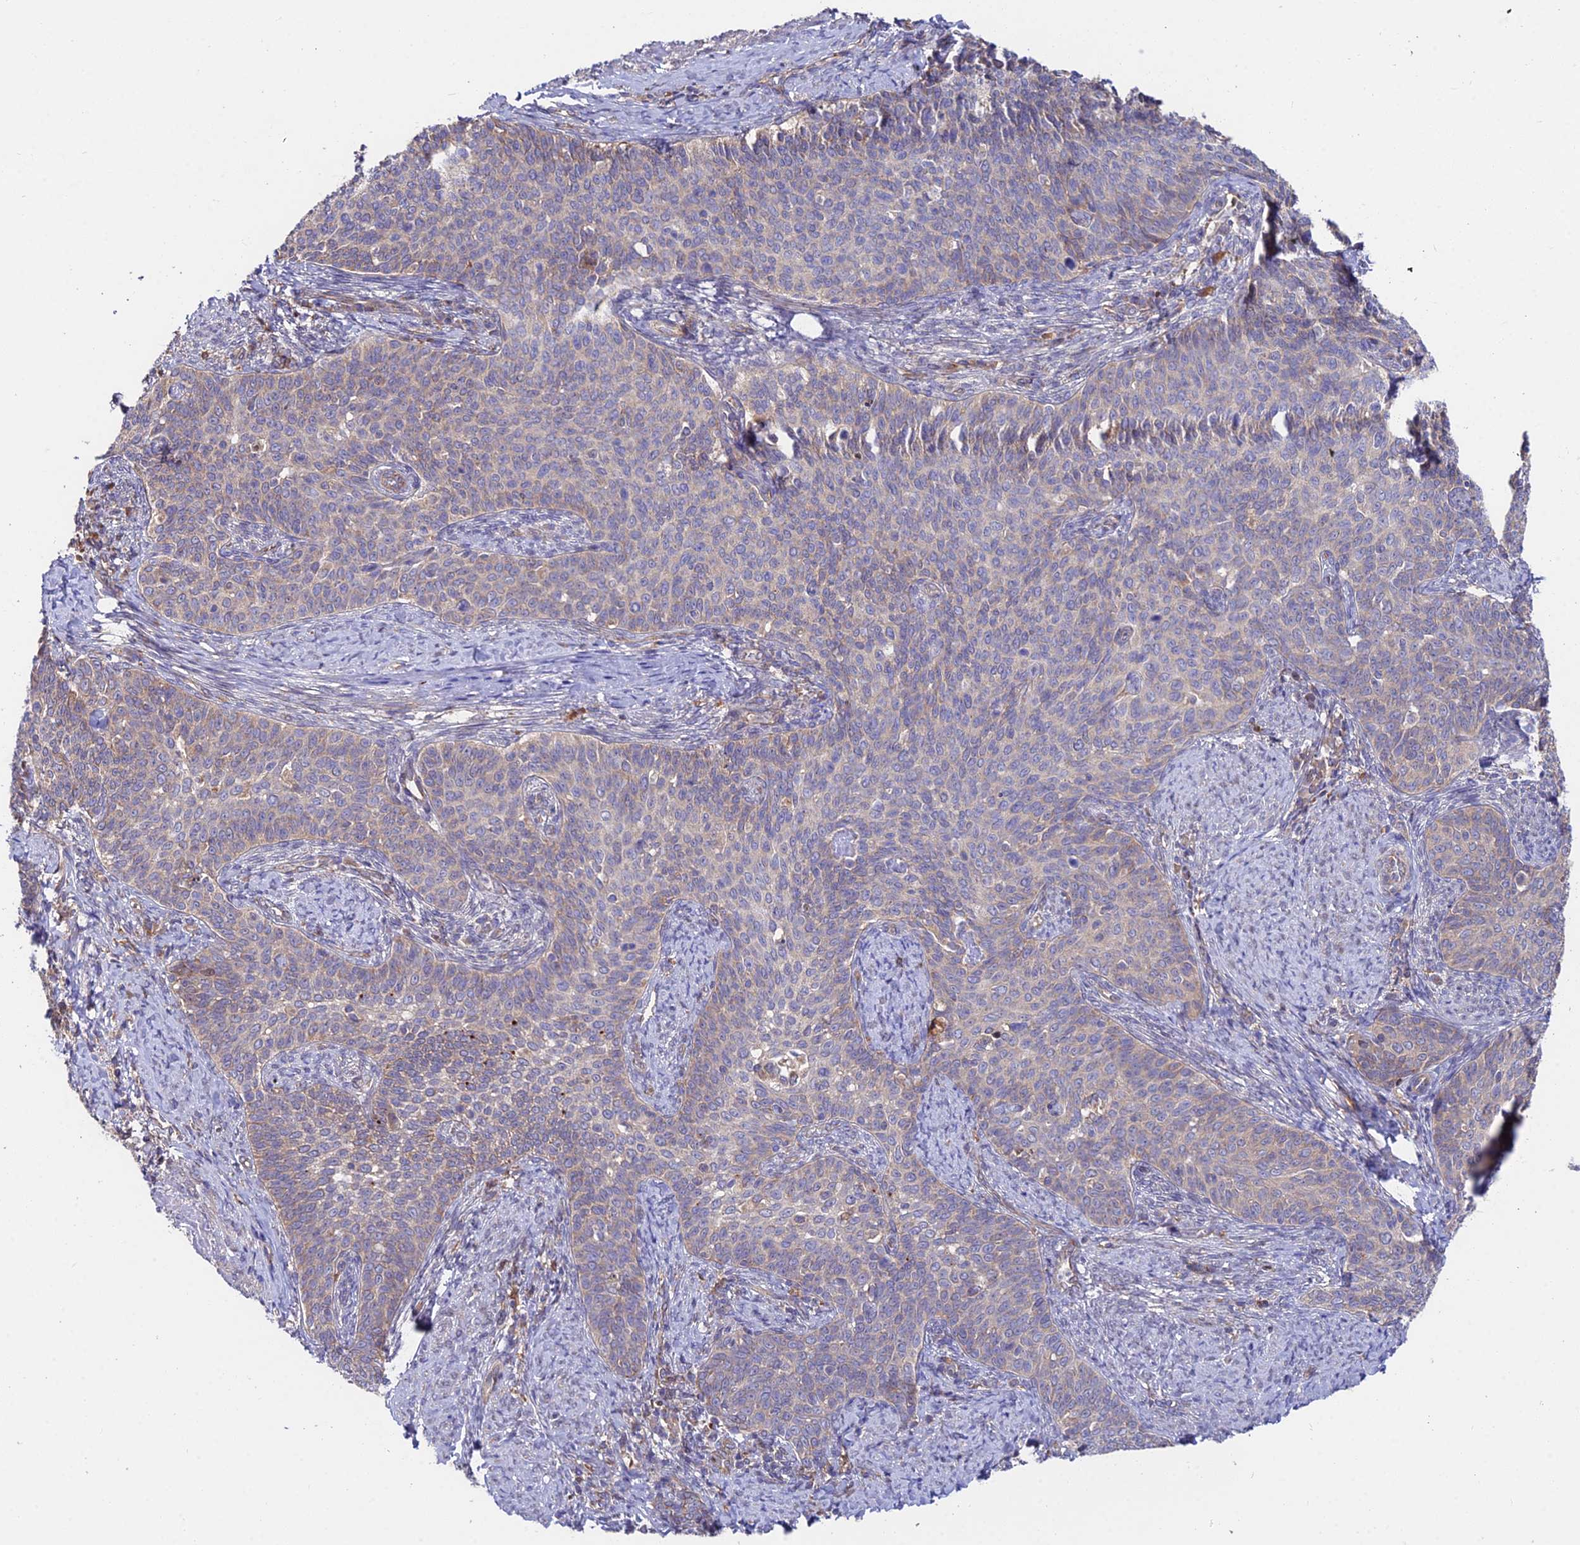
{"staining": {"intensity": "weak", "quantity": "25%-75%", "location": "cytoplasmic/membranous"}, "tissue": "cervical cancer", "cell_type": "Tumor cells", "image_type": "cancer", "snomed": [{"axis": "morphology", "description": "Squamous cell carcinoma, NOS"}, {"axis": "topography", "description": "Cervix"}], "caption": "This histopathology image displays IHC staining of cervical cancer (squamous cell carcinoma), with low weak cytoplasmic/membranous staining in about 25%-75% of tumor cells.", "gene": "CDC37L1", "patient": {"sex": "female", "age": 39}}